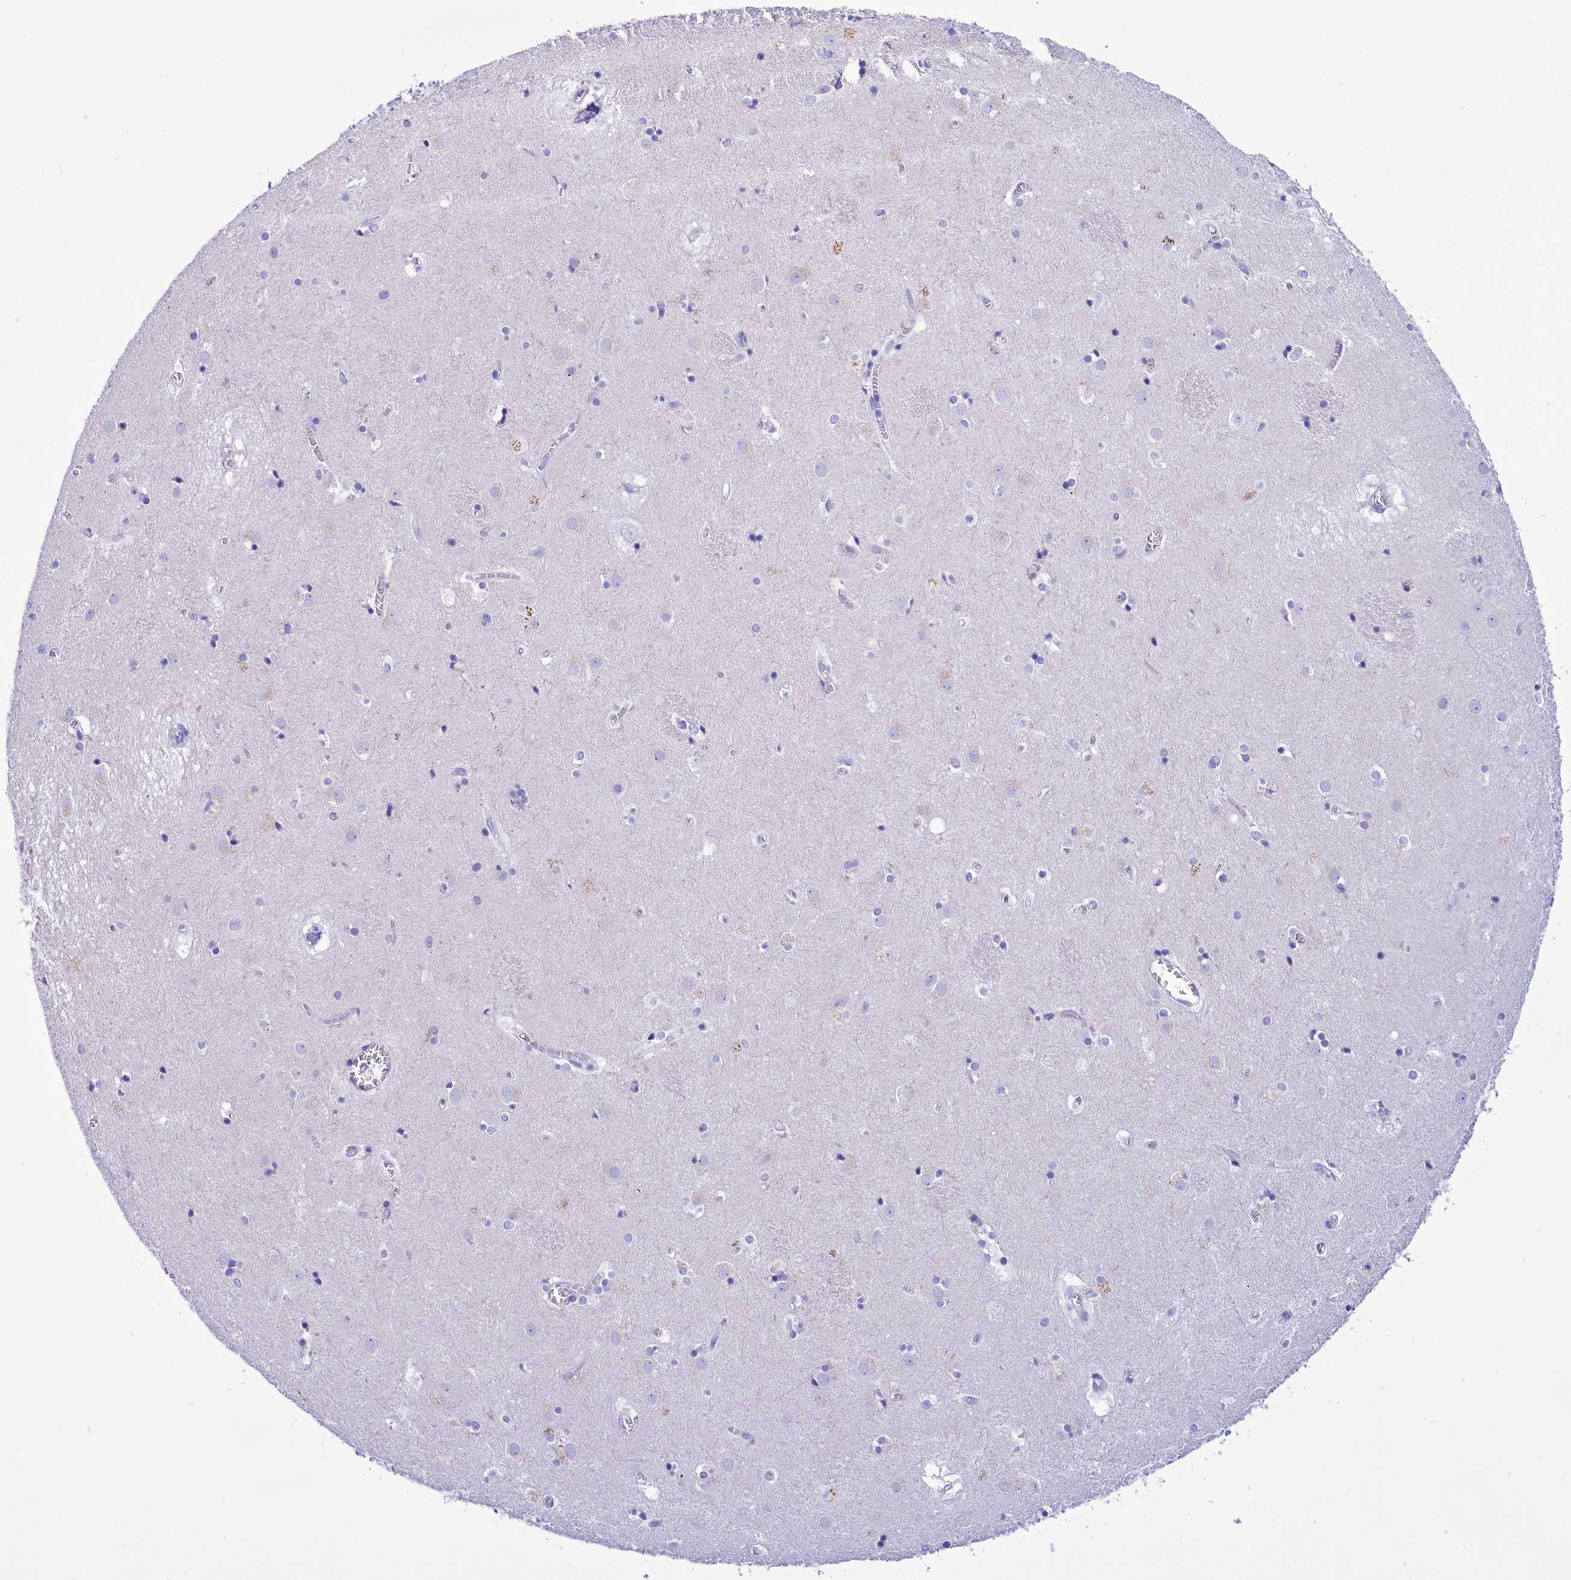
{"staining": {"intensity": "negative", "quantity": "none", "location": "none"}, "tissue": "caudate", "cell_type": "Glial cells", "image_type": "normal", "snomed": [{"axis": "morphology", "description": "Normal tissue, NOS"}, {"axis": "topography", "description": "Lateral ventricle wall"}], "caption": "Immunohistochemistry (IHC) photomicrograph of unremarkable caudate: caudate stained with DAB reveals no significant protein positivity in glial cells.", "gene": "TTC36", "patient": {"sex": "male", "age": 70}}